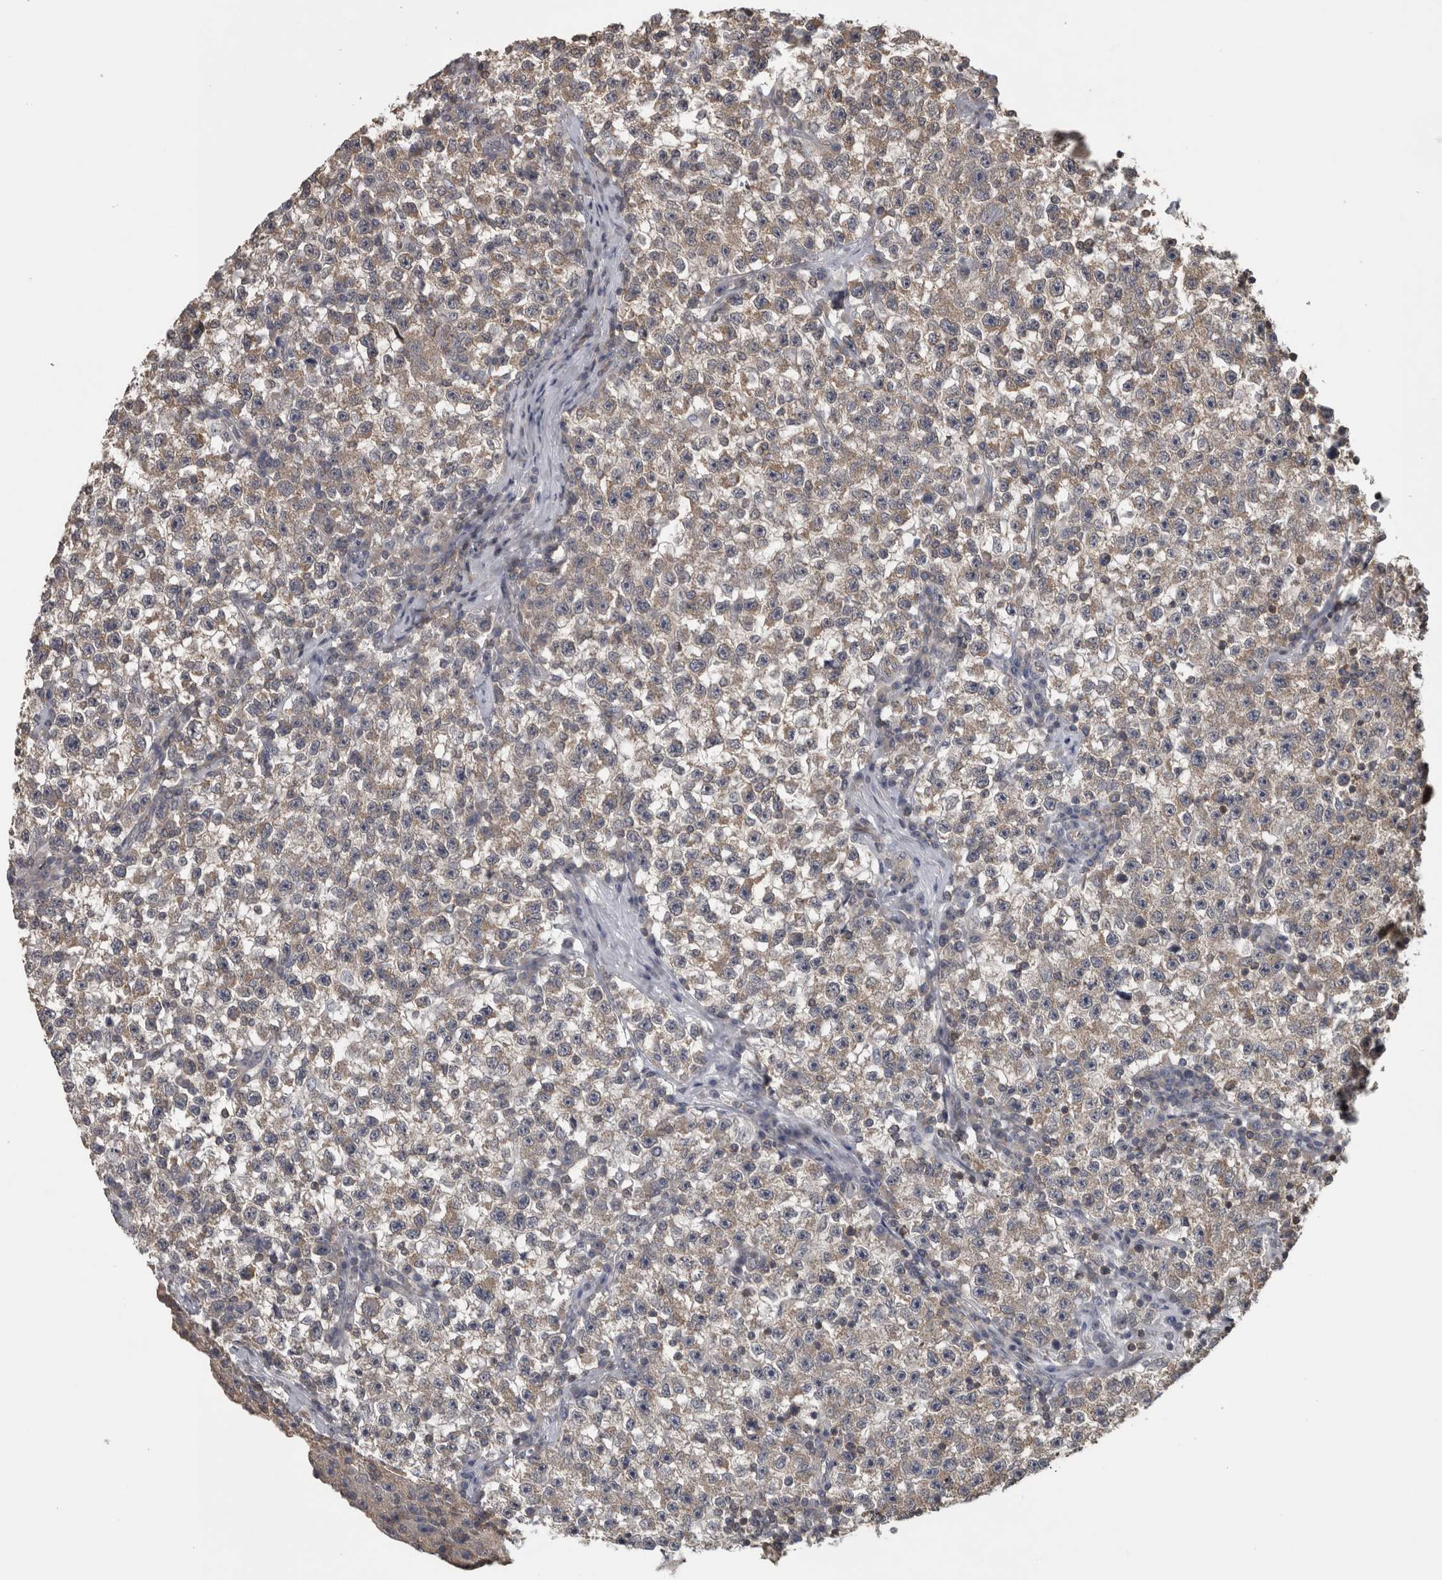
{"staining": {"intensity": "weak", "quantity": ">75%", "location": "cytoplasmic/membranous"}, "tissue": "testis cancer", "cell_type": "Tumor cells", "image_type": "cancer", "snomed": [{"axis": "morphology", "description": "Seminoma, NOS"}, {"axis": "topography", "description": "Testis"}], "caption": "Immunohistochemical staining of testis seminoma shows low levels of weak cytoplasmic/membranous protein expression in about >75% of tumor cells.", "gene": "ATXN2", "patient": {"sex": "male", "age": 22}}